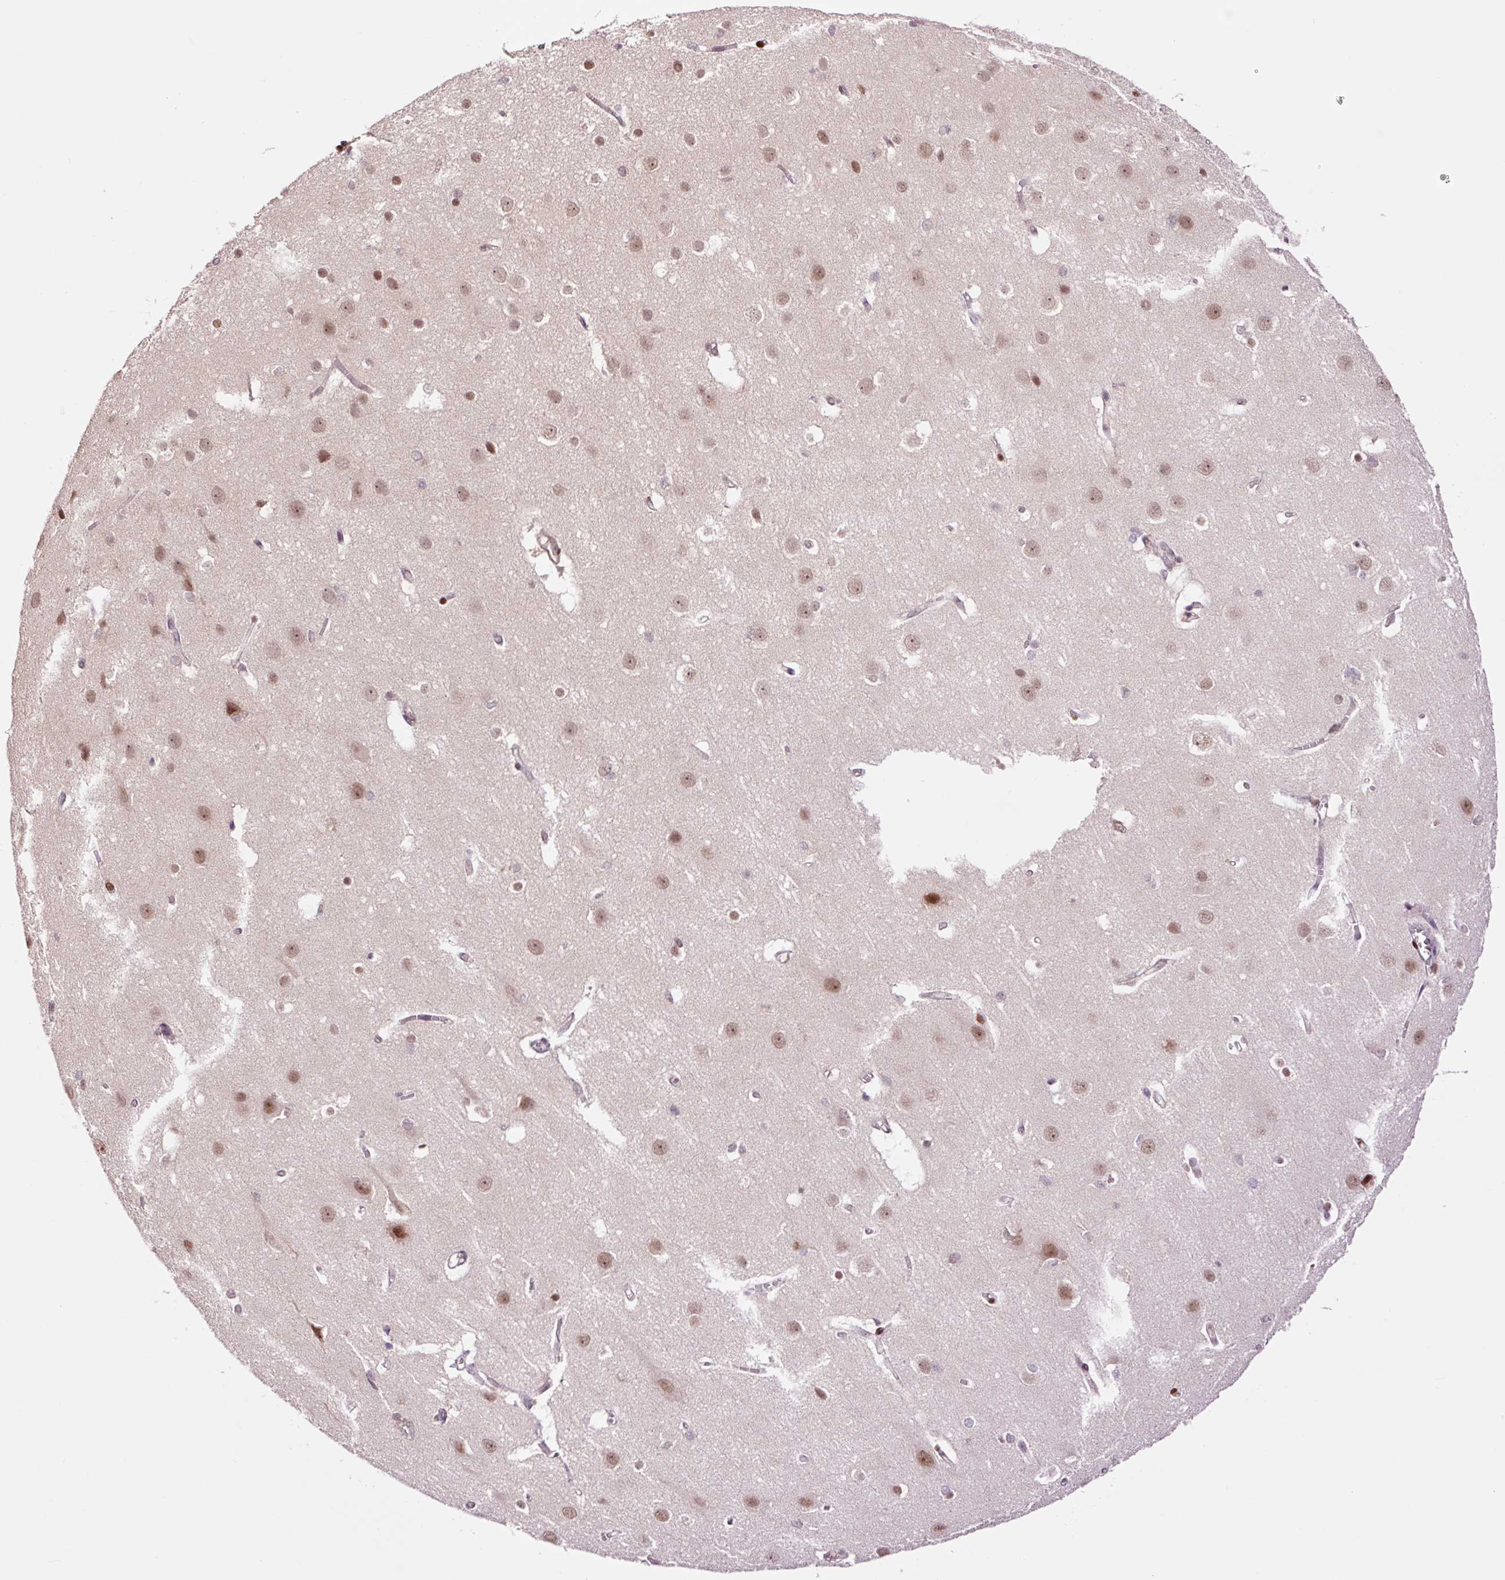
{"staining": {"intensity": "negative", "quantity": "none", "location": "none"}, "tissue": "cerebral cortex", "cell_type": "Endothelial cells", "image_type": "normal", "snomed": [{"axis": "morphology", "description": "Normal tissue, NOS"}, {"axis": "topography", "description": "Cerebral cortex"}], "caption": "IHC photomicrograph of normal cerebral cortex stained for a protein (brown), which demonstrates no expression in endothelial cells.", "gene": "DPPA4", "patient": {"sex": "male", "age": 37}}